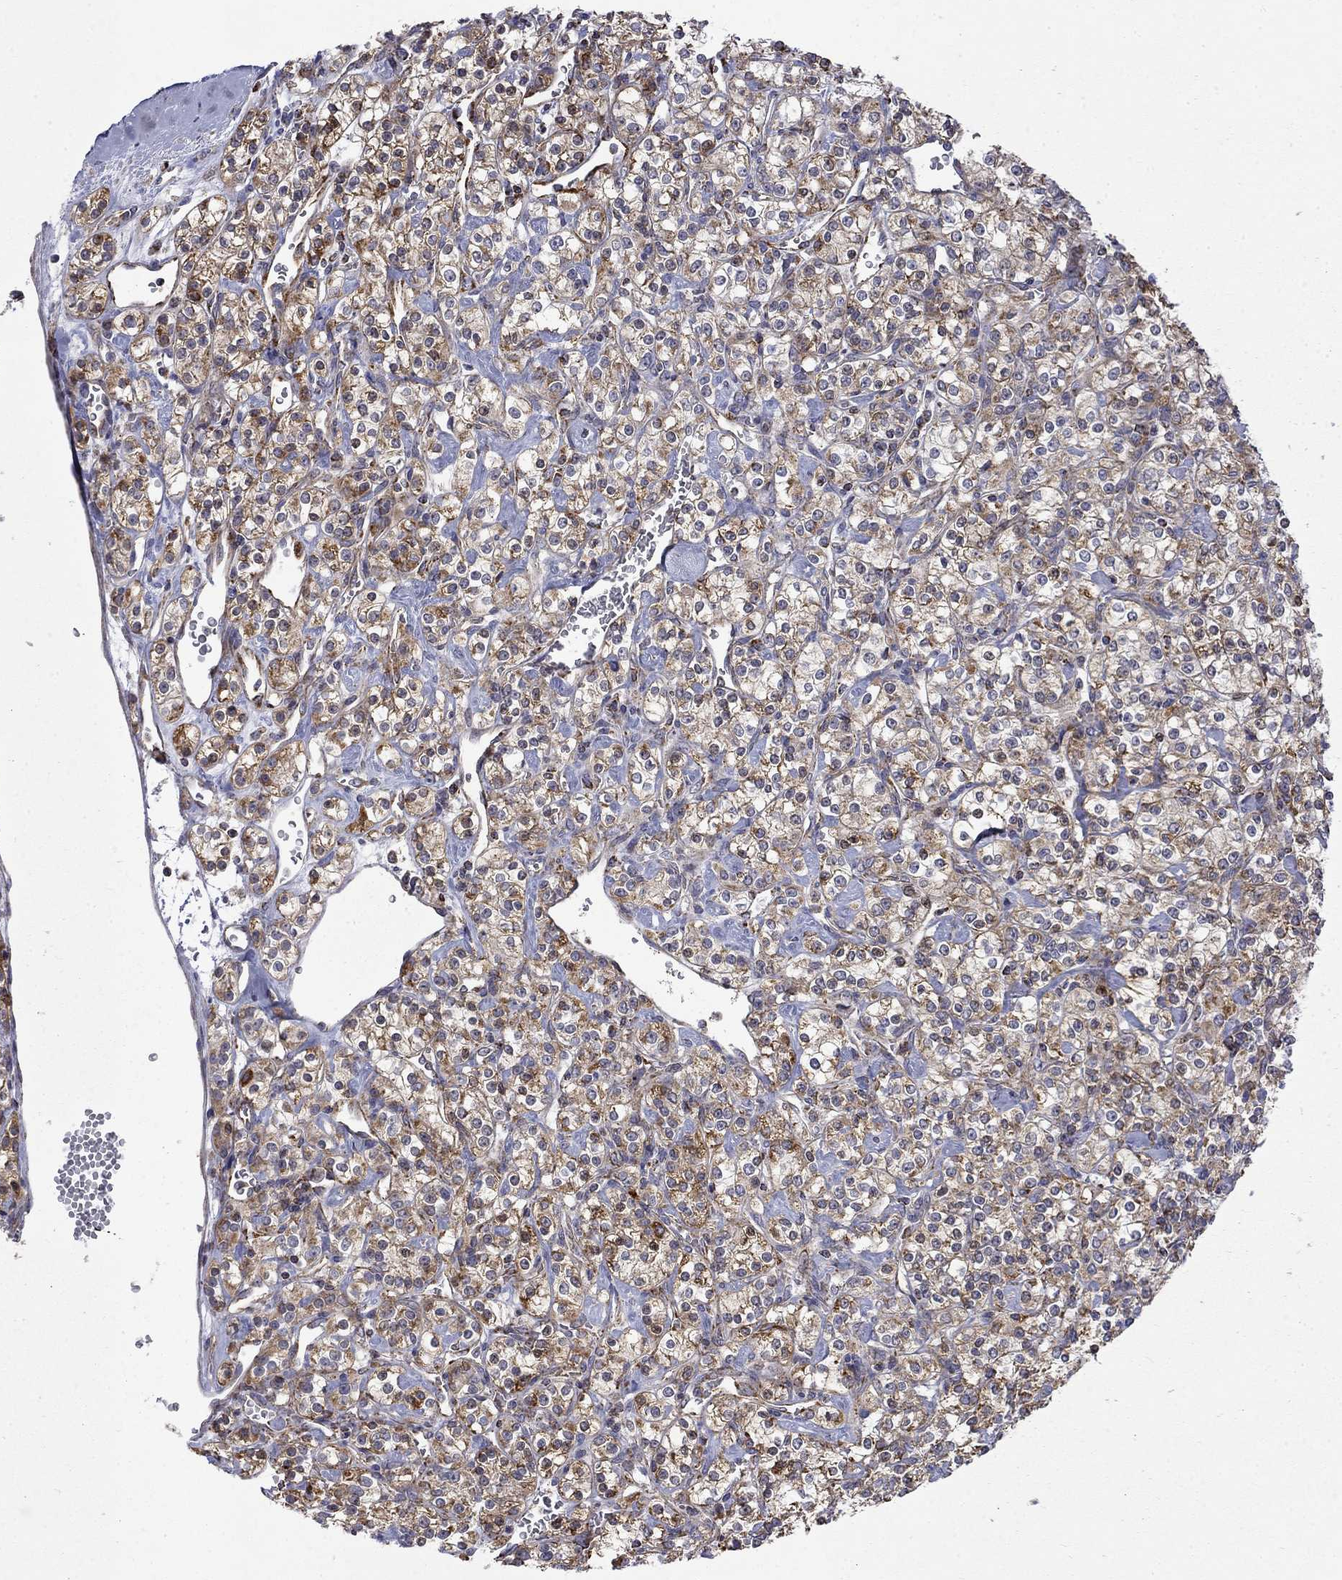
{"staining": {"intensity": "moderate", "quantity": ">75%", "location": "cytoplasmic/membranous"}, "tissue": "renal cancer", "cell_type": "Tumor cells", "image_type": "cancer", "snomed": [{"axis": "morphology", "description": "Adenocarcinoma, NOS"}, {"axis": "topography", "description": "Kidney"}], "caption": "This image displays IHC staining of renal cancer, with medium moderate cytoplasmic/membranous positivity in about >75% of tumor cells.", "gene": "PCBP3", "patient": {"sex": "male", "age": 77}}